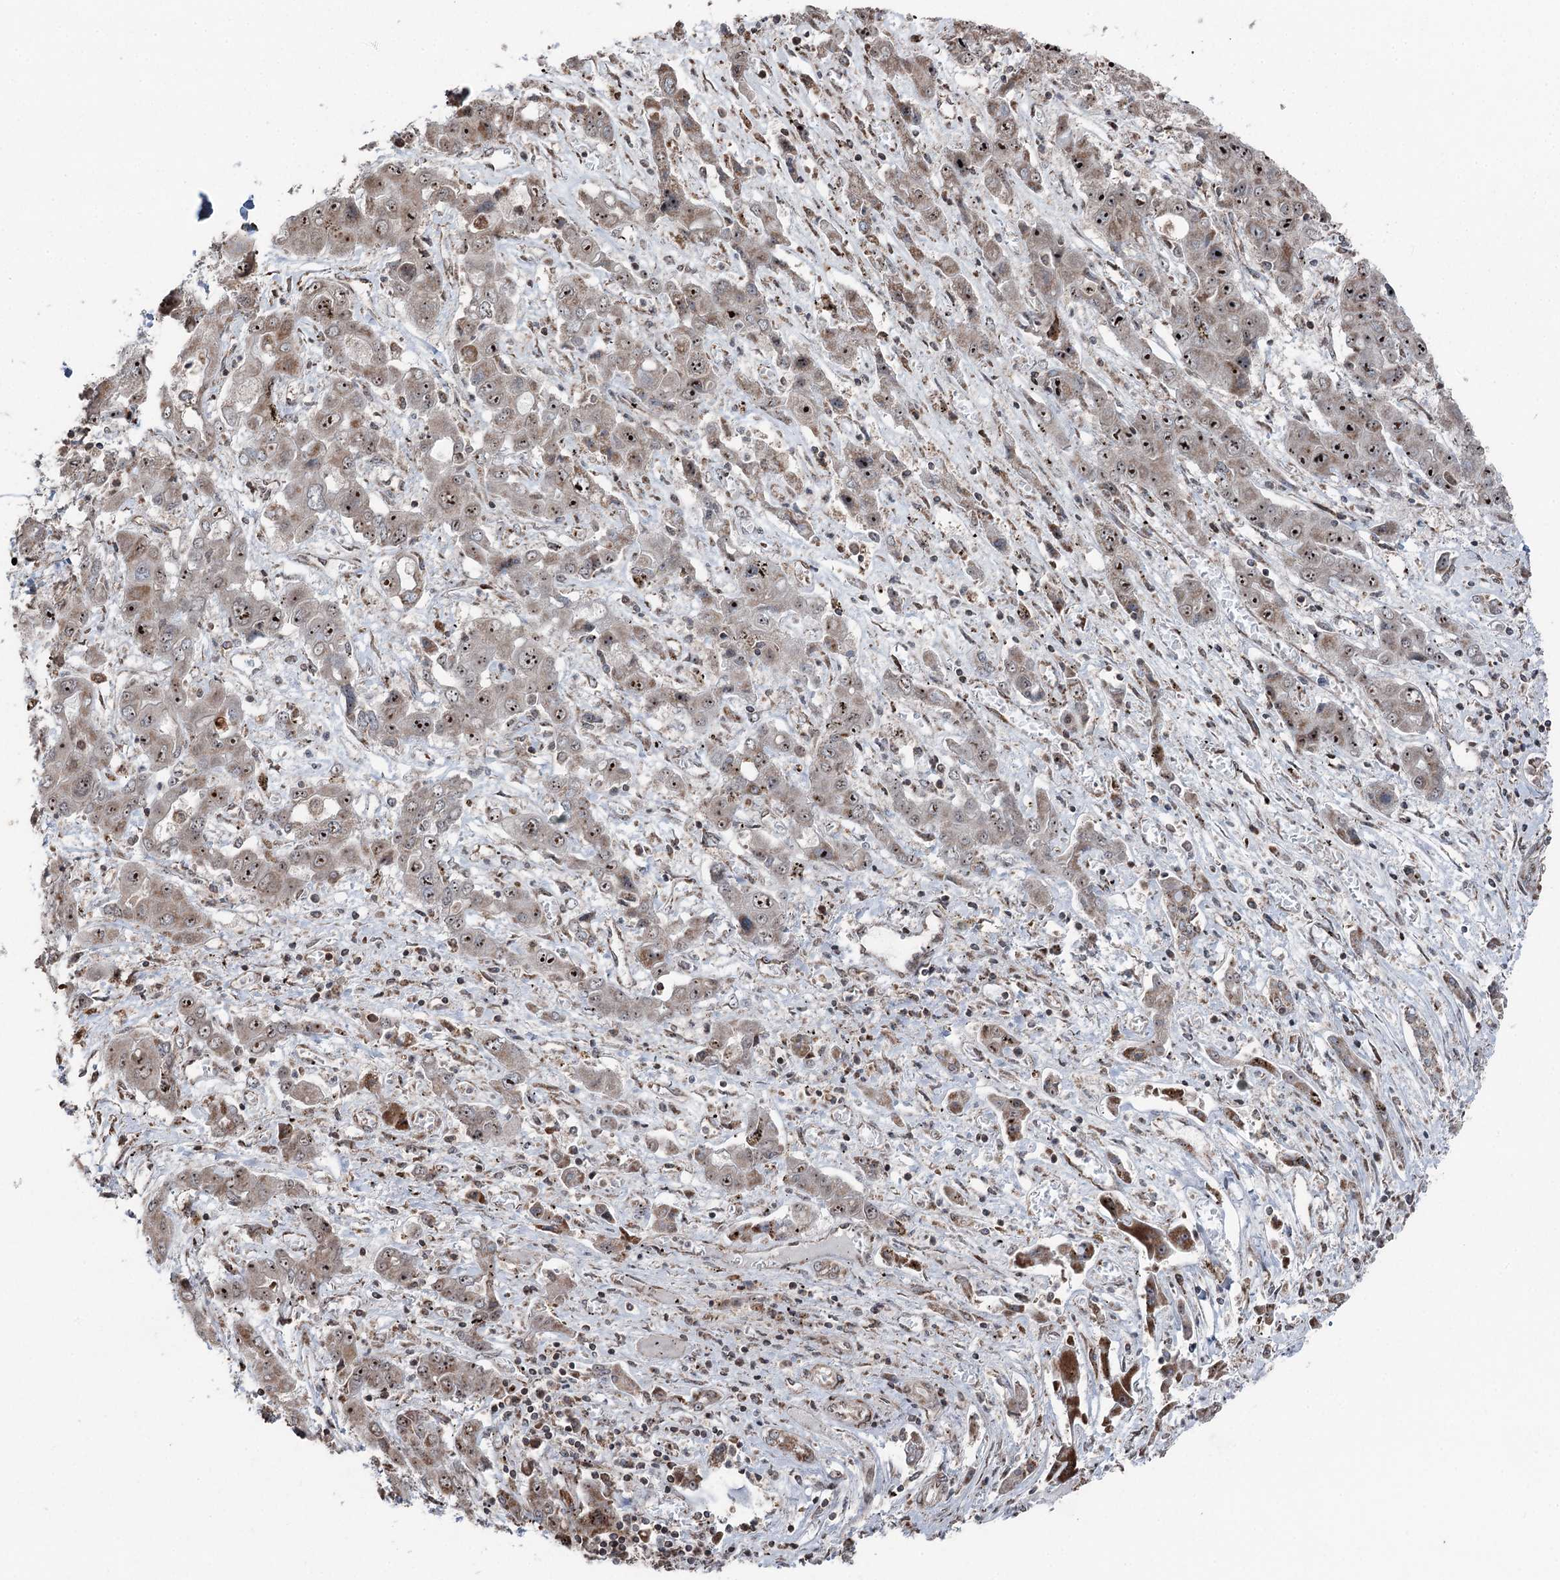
{"staining": {"intensity": "strong", "quantity": ">75%", "location": "cytoplasmic/membranous,nuclear"}, "tissue": "liver cancer", "cell_type": "Tumor cells", "image_type": "cancer", "snomed": [{"axis": "morphology", "description": "Cholangiocarcinoma"}, {"axis": "topography", "description": "Liver"}], "caption": "A brown stain labels strong cytoplasmic/membranous and nuclear staining of a protein in liver cancer tumor cells.", "gene": "STEEP1", "patient": {"sex": "male", "age": 67}}